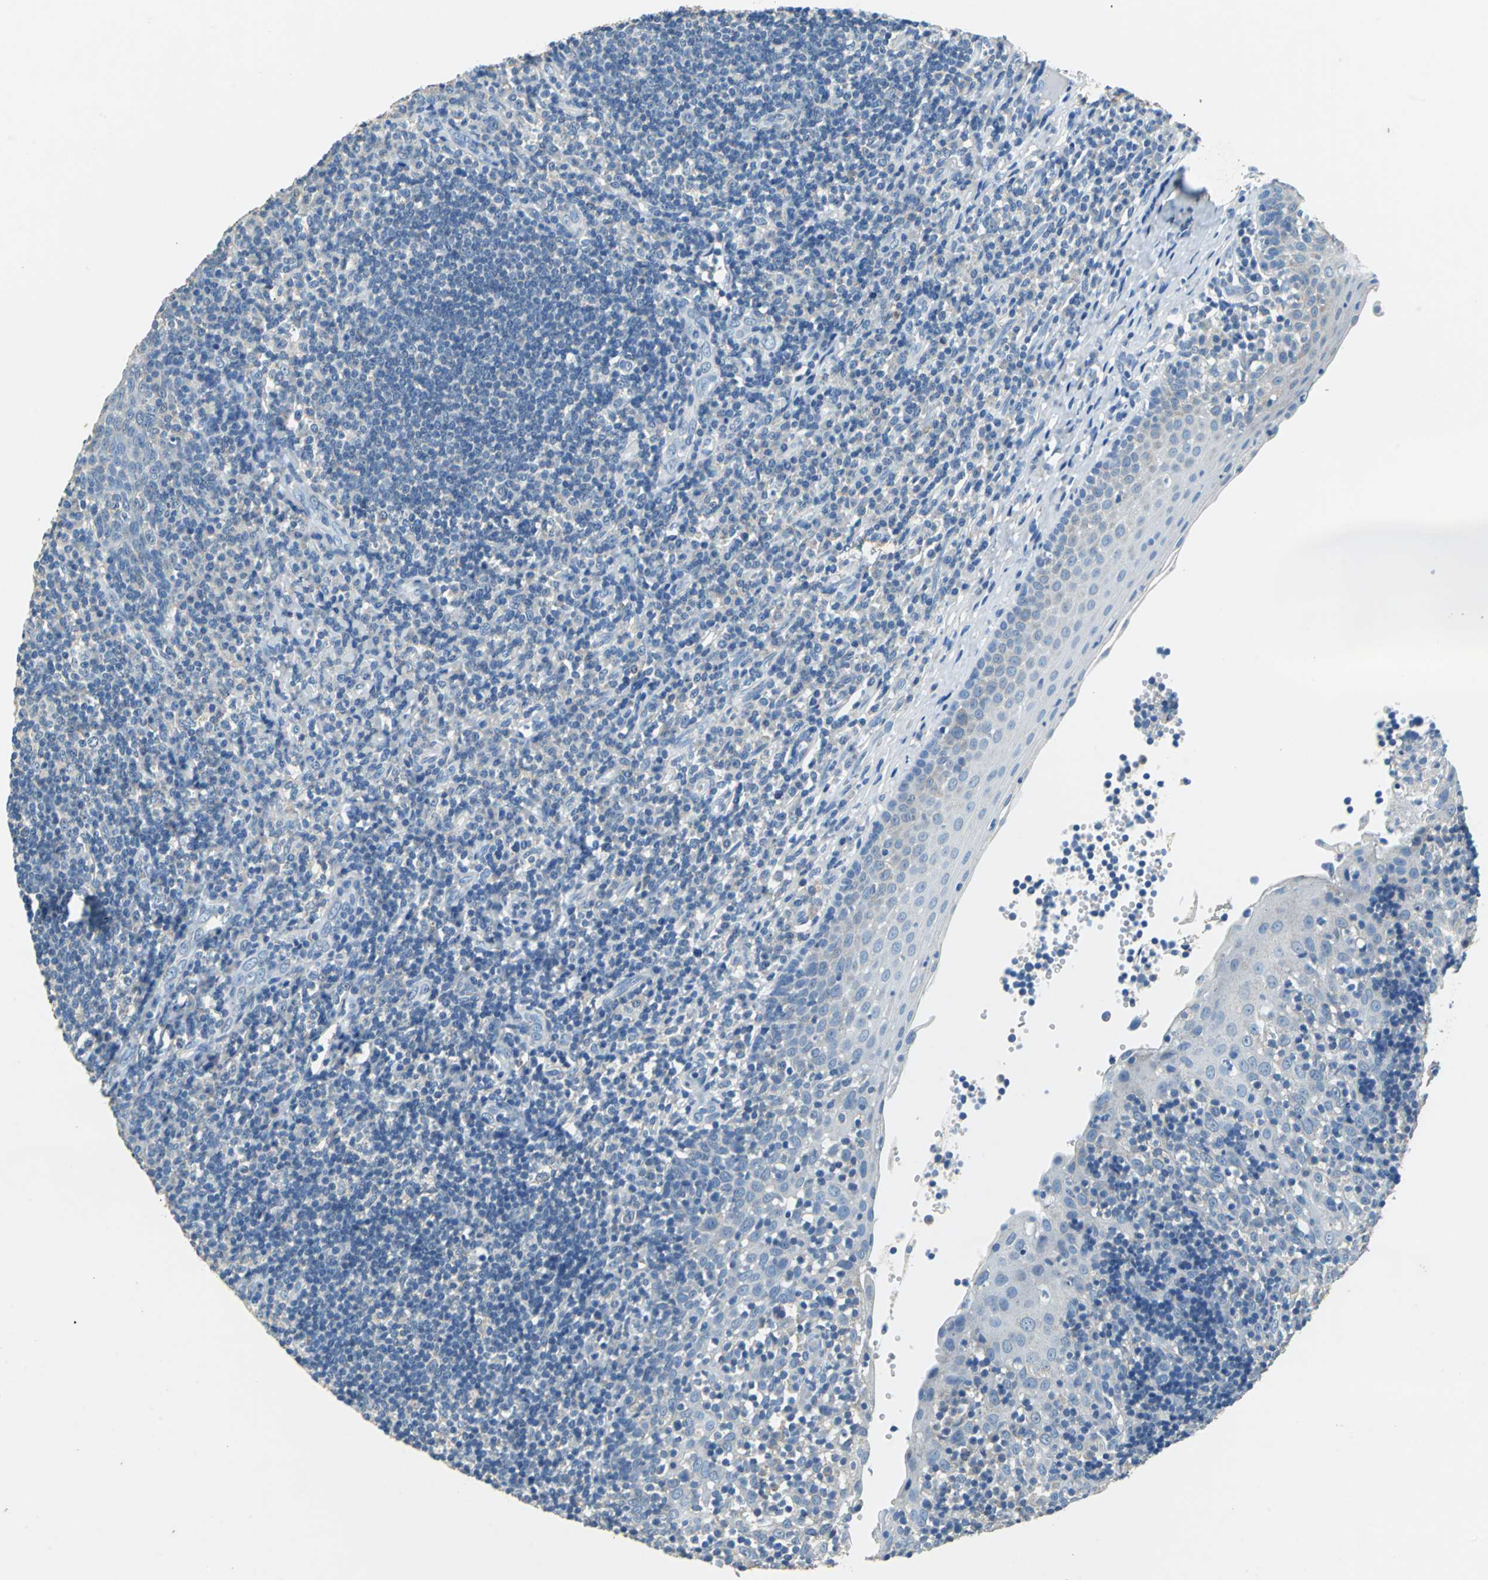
{"staining": {"intensity": "negative", "quantity": "none", "location": "none"}, "tissue": "tonsil", "cell_type": "Germinal center cells", "image_type": "normal", "snomed": [{"axis": "morphology", "description": "Normal tissue, NOS"}, {"axis": "topography", "description": "Tonsil"}], "caption": "DAB (3,3'-diaminobenzidine) immunohistochemical staining of benign human tonsil displays no significant staining in germinal center cells. (DAB (3,3'-diaminobenzidine) immunohistochemistry (IHC) visualized using brightfield microscopy, high magnification).", "gene": "TEX264", "patient": {"sex": "female", "age": 40}}